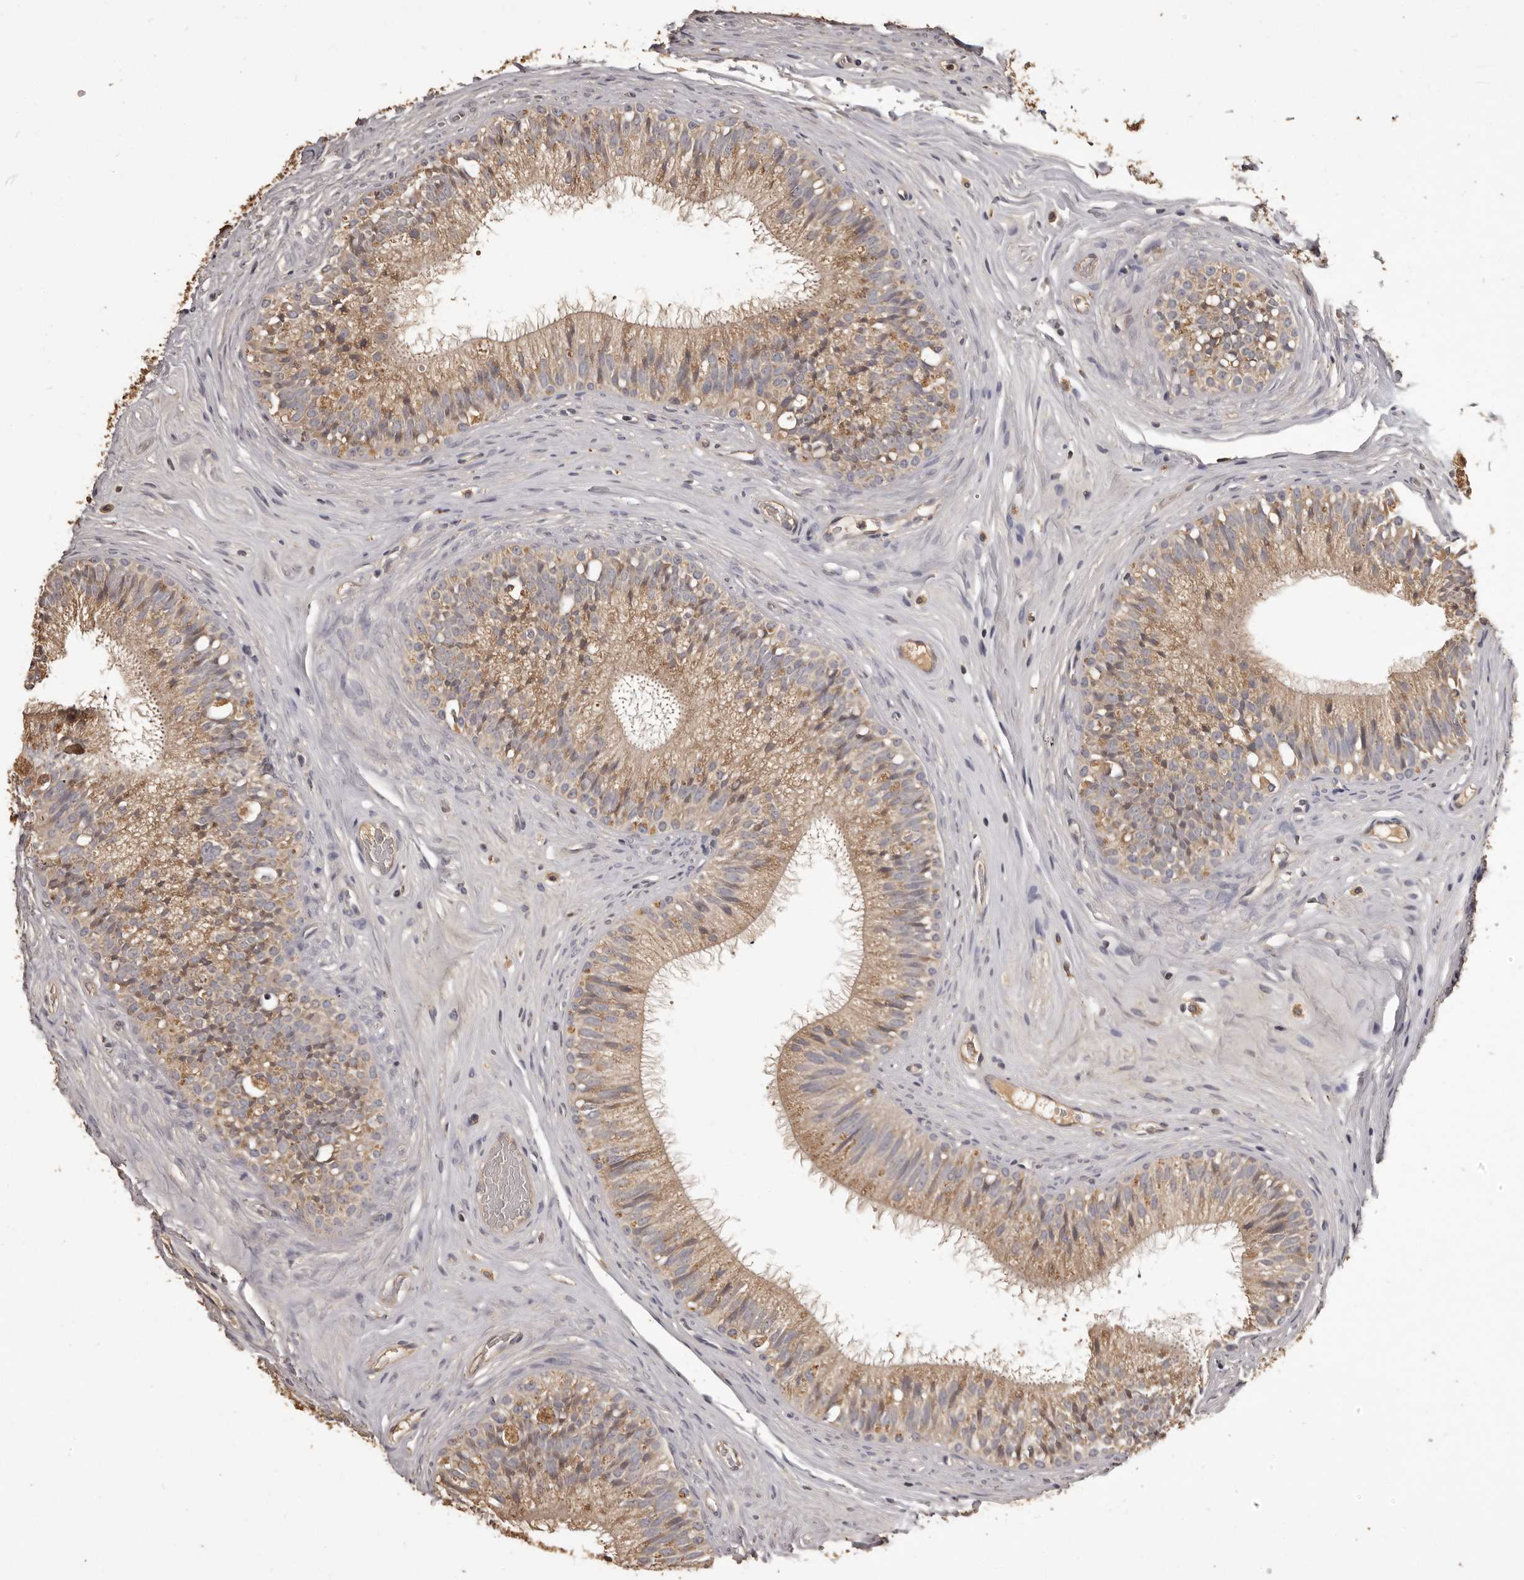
{"staining": {"intensity": "moderate", "quantity": ">75%", "location": "cytoplasmic/membranous"}, "tissue": "epididymis", "cell_type": "Glandular cells", "image_type": "normal", "snomed": [{"axis": "morphology", "description": "Normal tissue, NOS"}, {"axis": "topography", "description": "Epididymis"}], "caption": "High-magnification brightfield microscopy of normal epididymis stained with DAB (3,3'-diaminobenzidine) (brown) and counterstained with hematoxylin (blue). glandular cells exhibit moderate cytoplasmic/membranous expression is identified in approximately>75% of cells.", "gene": "MGAT5", "patient": {"sex": "male", "age": 29}}